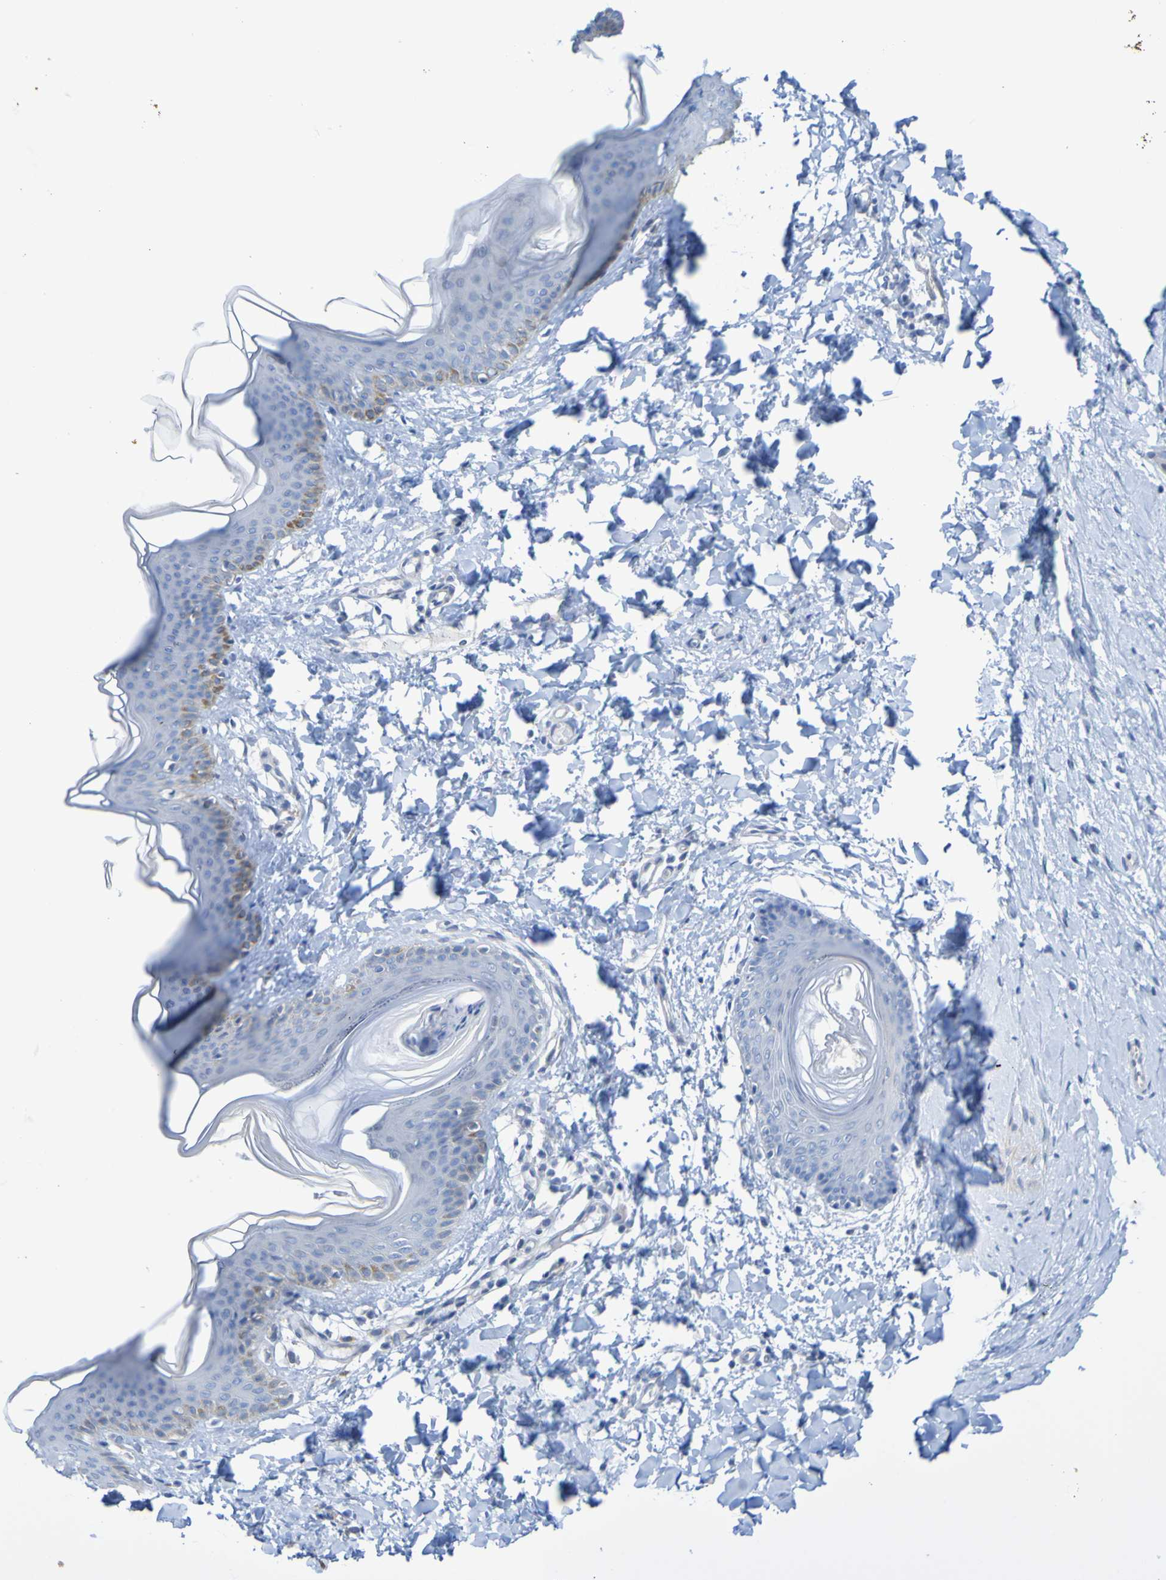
{"staining": {"intensity": "negative", "quantity": "none", "location": "none"}, "tissue": "skin", "cell_type": "Fibroblasts", "image_type": "normal", "snomed": [{"axis": "morphology", "description": "Normal tissue, NOS"}, {"axis": "topography", "description": "Skin"}], "caption": "This photomicrograph is of normal skin stained with immunohistochemistry to label a protein in brown with the nuclei are counter-stained blue. There is no positivity in fibroblasts.", "gene": "ACMSD", "patient": {"sex": "female", "age": 17}}